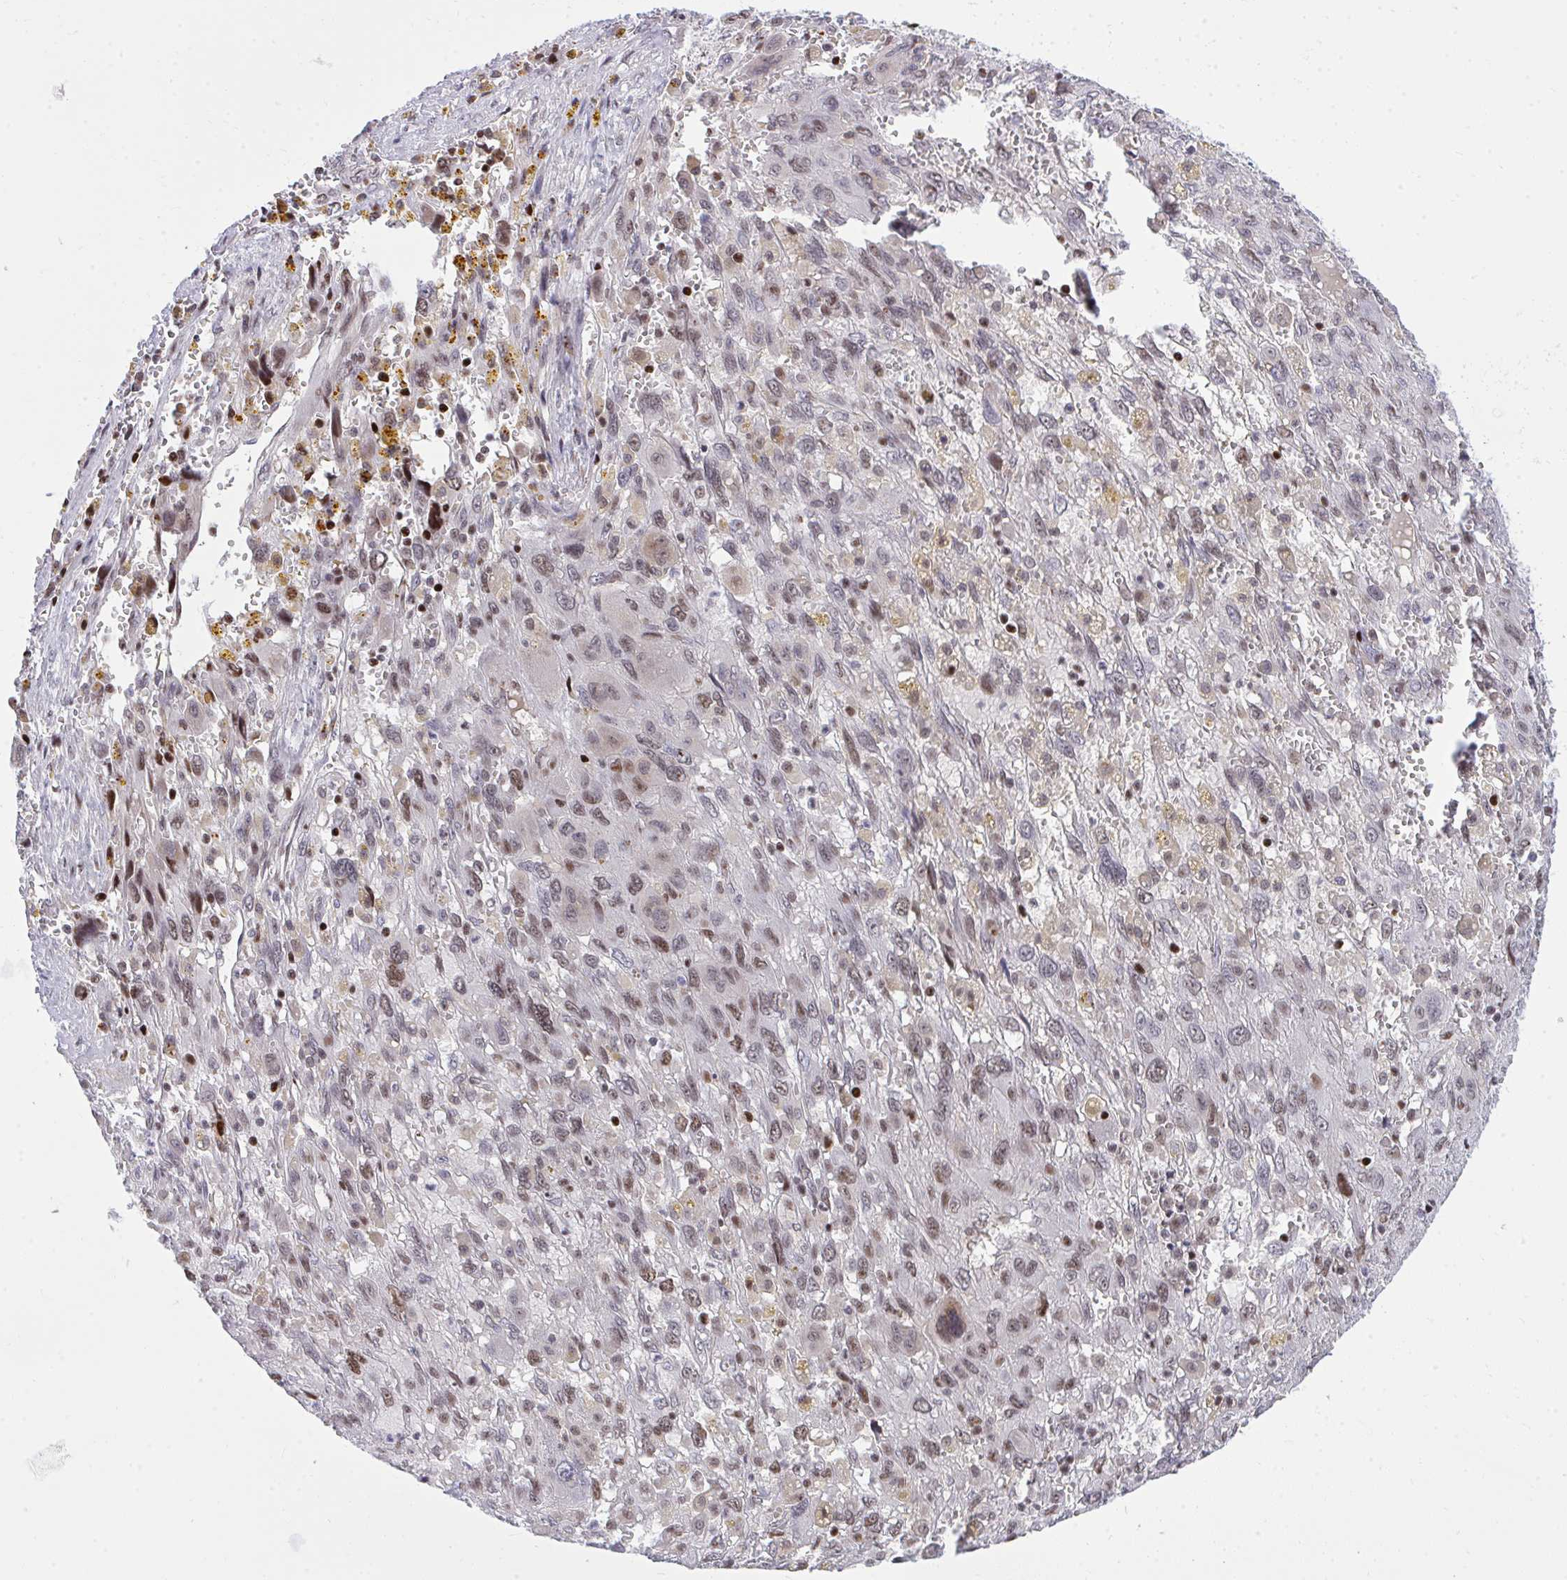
{"staining": {"intensity": "moderate", "quantity": "25%-75%", "location": "nuclear"}, "tissue": "pancreatic cancer", "cell_type": "Tumor cells", "image_type": "cancer", "snomed": [{"axis": "morphology", "description": "Adenocarcinoma, NOS"}, {"axis": "topography", "description": "Pancreas"}], "caption": "Moderate nuclear staining is appreciated in about 25%-75% of tumor cells in pancreatic cancer (adenocarcinoma).", "gene": "C14orf39", "patient": {"sex": "female", "age": 47}}